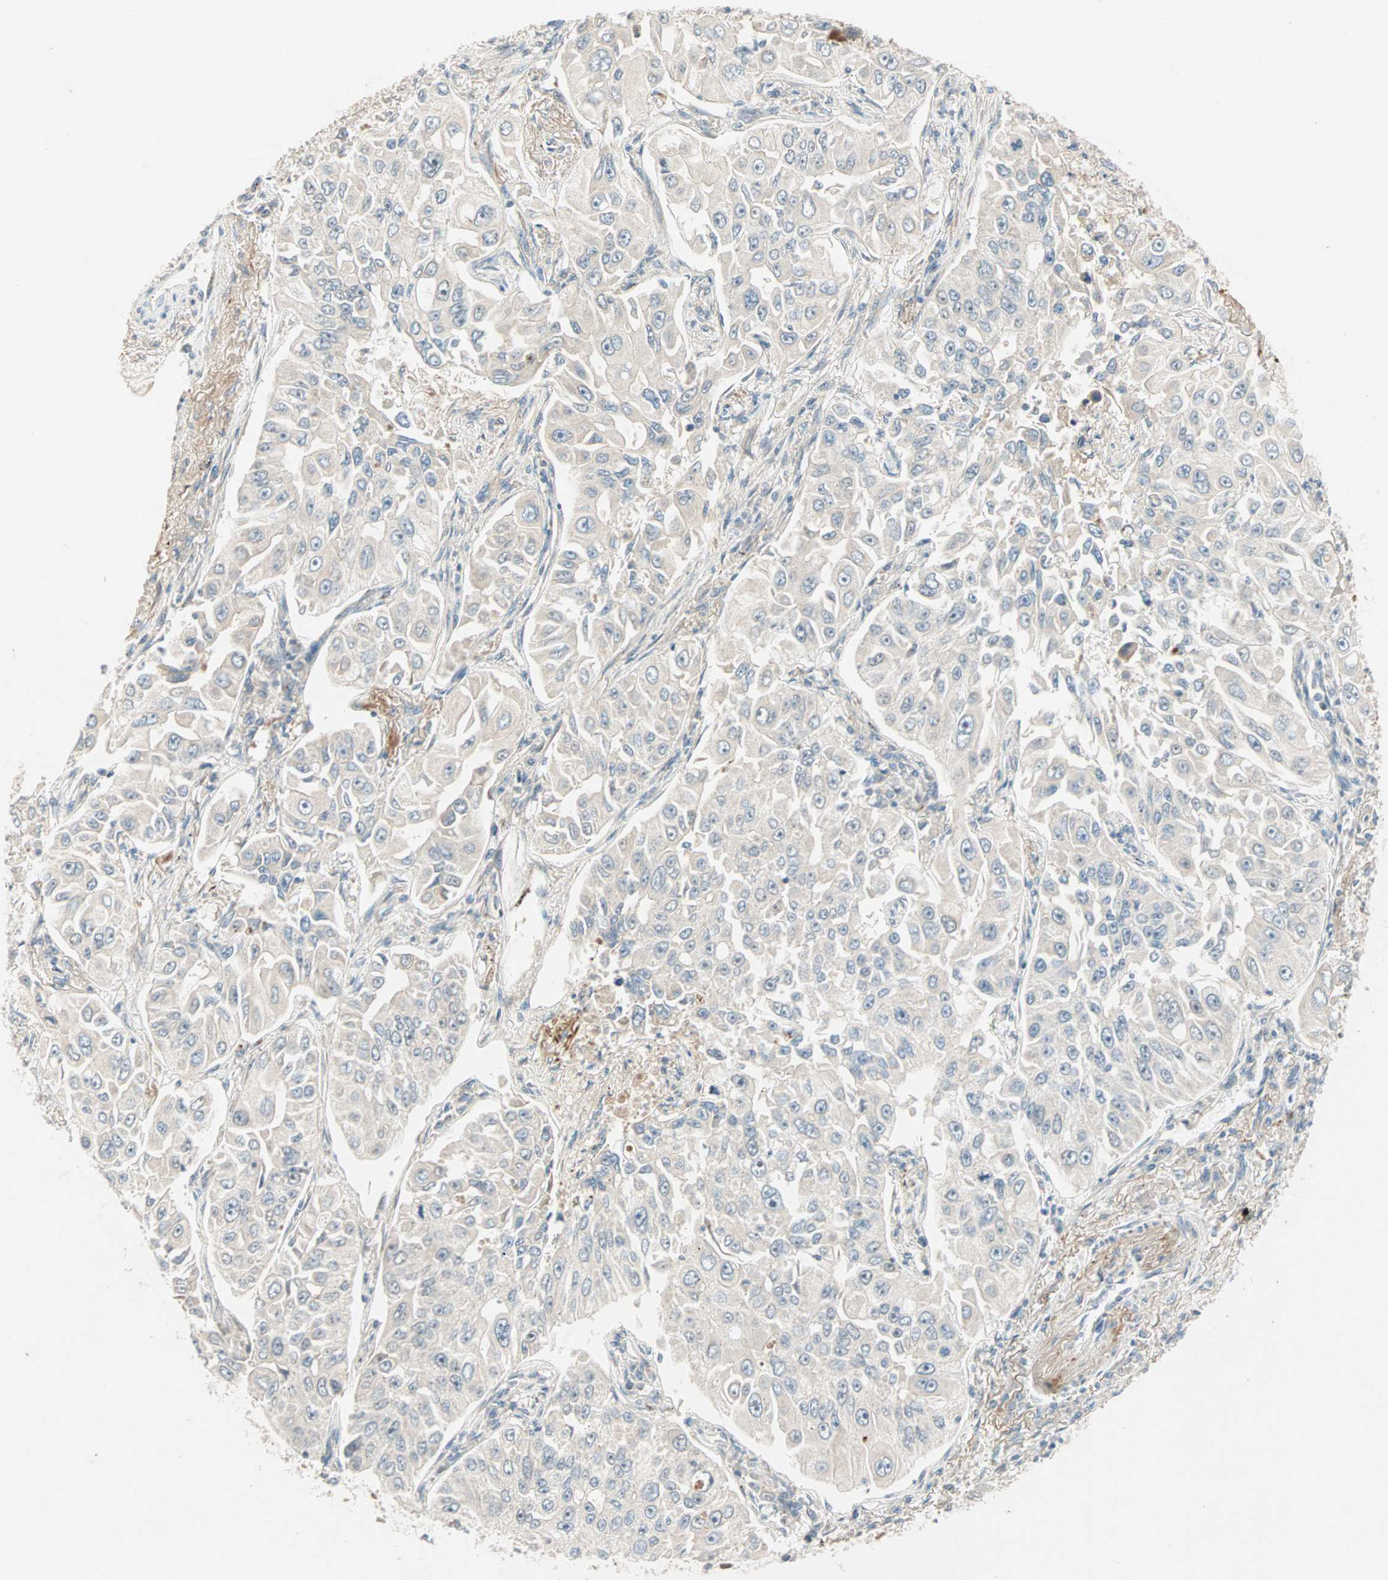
{"staining": {"intensity": "weak", "quantity": ">75%", "location": "cytoplasmic/membranous"}, "tissue": "lung cancer", "cell_type": "Tumor cells", "image_type": "cancer", "snomed": [{"axis": "morphology", "description": "Adenocarcinoma, NOS"}, {"axis": "topography", "description": "Lung"}], "caption": "Immunohistochemistry (IHC) of human adenocarcinoma (lung) demonstrates low levels of weak cytoplasmic/membranous expression in approximately >75% of tumor cells.", "gene": "ZNF37A", "patient": {"sex": "male", "age": 84}}